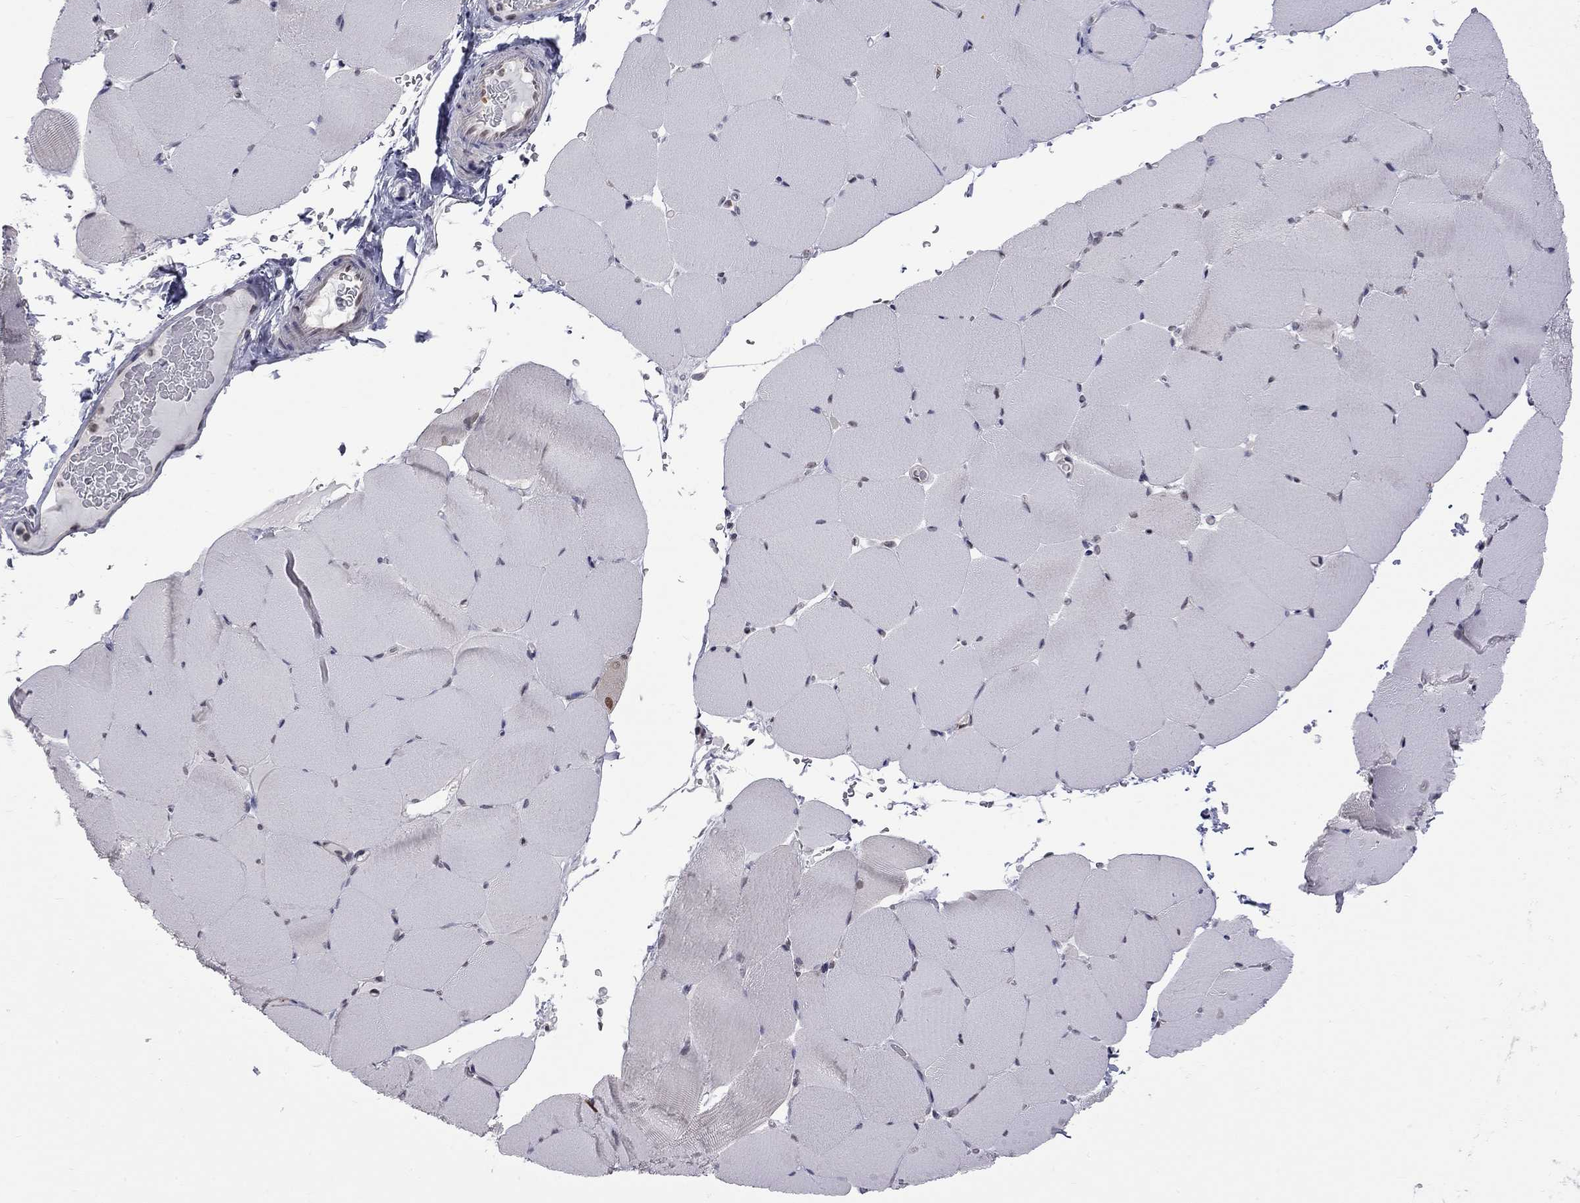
{"staining": {"intensity": "negative", "quantity": "none", "location": "none"}, "tissue": "skeletal muscle", "cell_type": "Myocytes", "image_type": "normal", "snomed": [{"axis": "morphology", "description": "Normal tissue, NOS"}, {"axis": "topography", "description": "Skeletal muscle"}], "caption": "Immunohistochemistry micrograph of unremarkable skeletal muscle stained for a protein (brown), which displays no positivity in myocytes. Brightfield microscopy of immunohistochemistry stained with DAB (3,3'-diaminobenzidine) (brown) and hematoxylin (blue), captured at high magnification.", "gene": "RFWD3", "patient": {"sex": "female", "age": 37}}